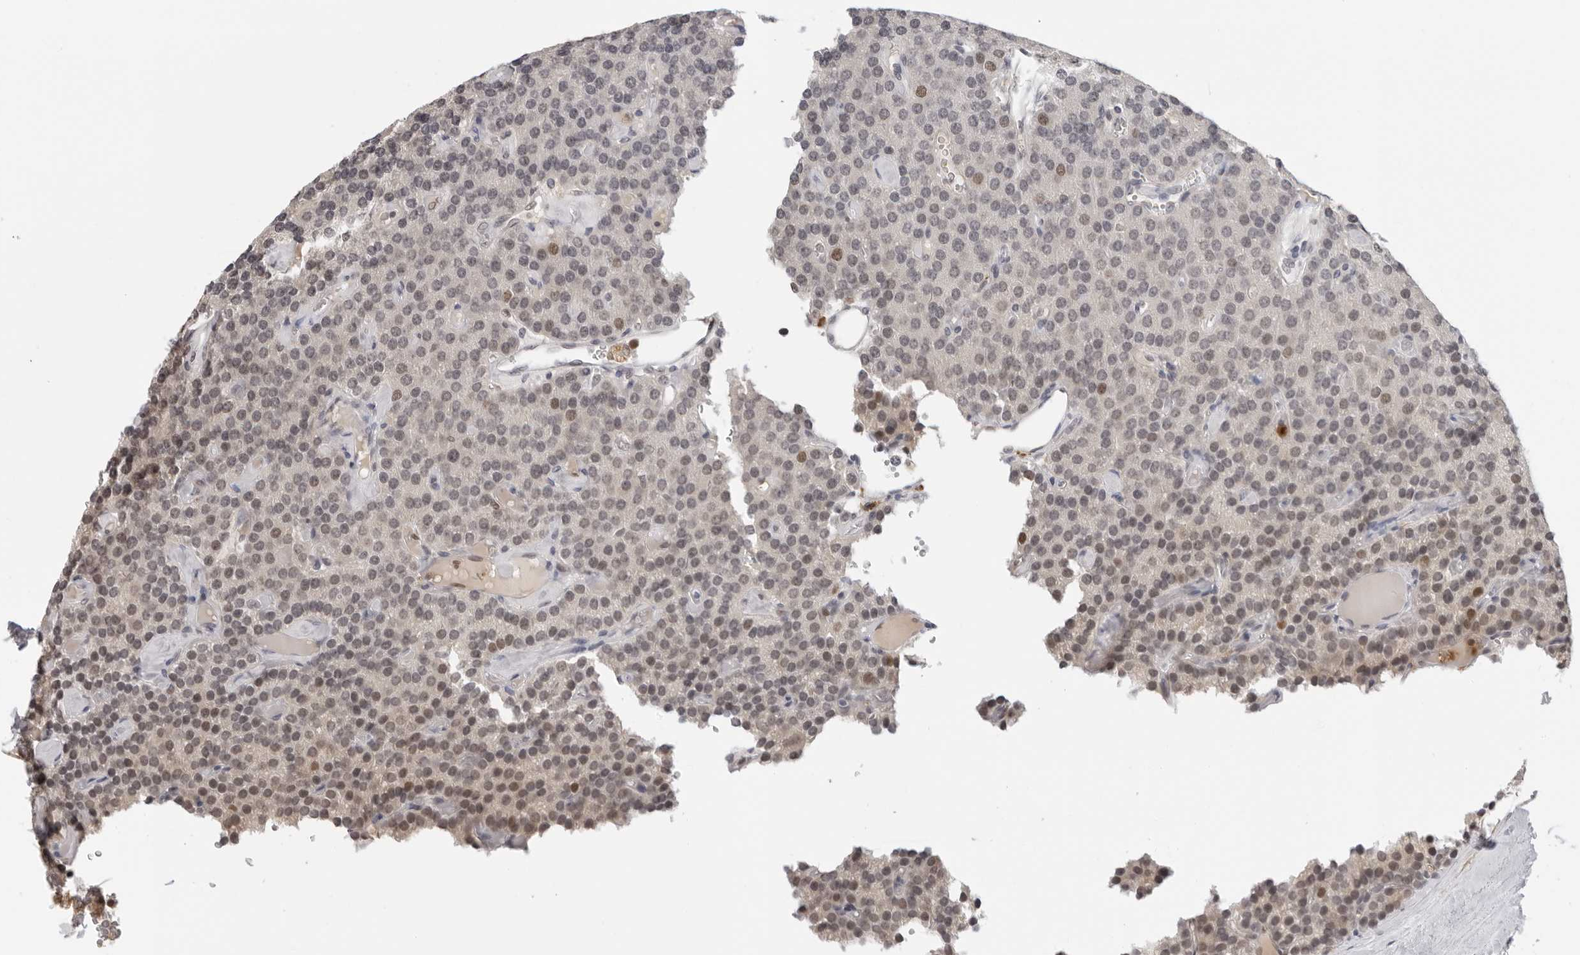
{"staining": {"intensity": "weak", "quantity": ">75%", "location": "nuclear"}, "tissue": "parathyroid gland", "cell_type": "Glandular cells", "image_type": "normal", "snomed": [{"axis": "morphology", "description": "Normal tissue, NOS"}, {"axis": "morphology", "description": "Adenoma, NOS"}, {"axis": "topography", "description": "Parathyroid gland"}], "caption": "Immunohistochemistry (DAB) staining of benign parathyroid gland reveals weak nuclear protein positivity in about >75% of glandular cells. The protein is stained brown, and the nuclei are stained in blue (DAB (3,3'-diaminobenzidine) IHC with brightfield microscopy, high magnification).", "gene": "MSH6", "patient": {"sex": "female", "age": 86}}